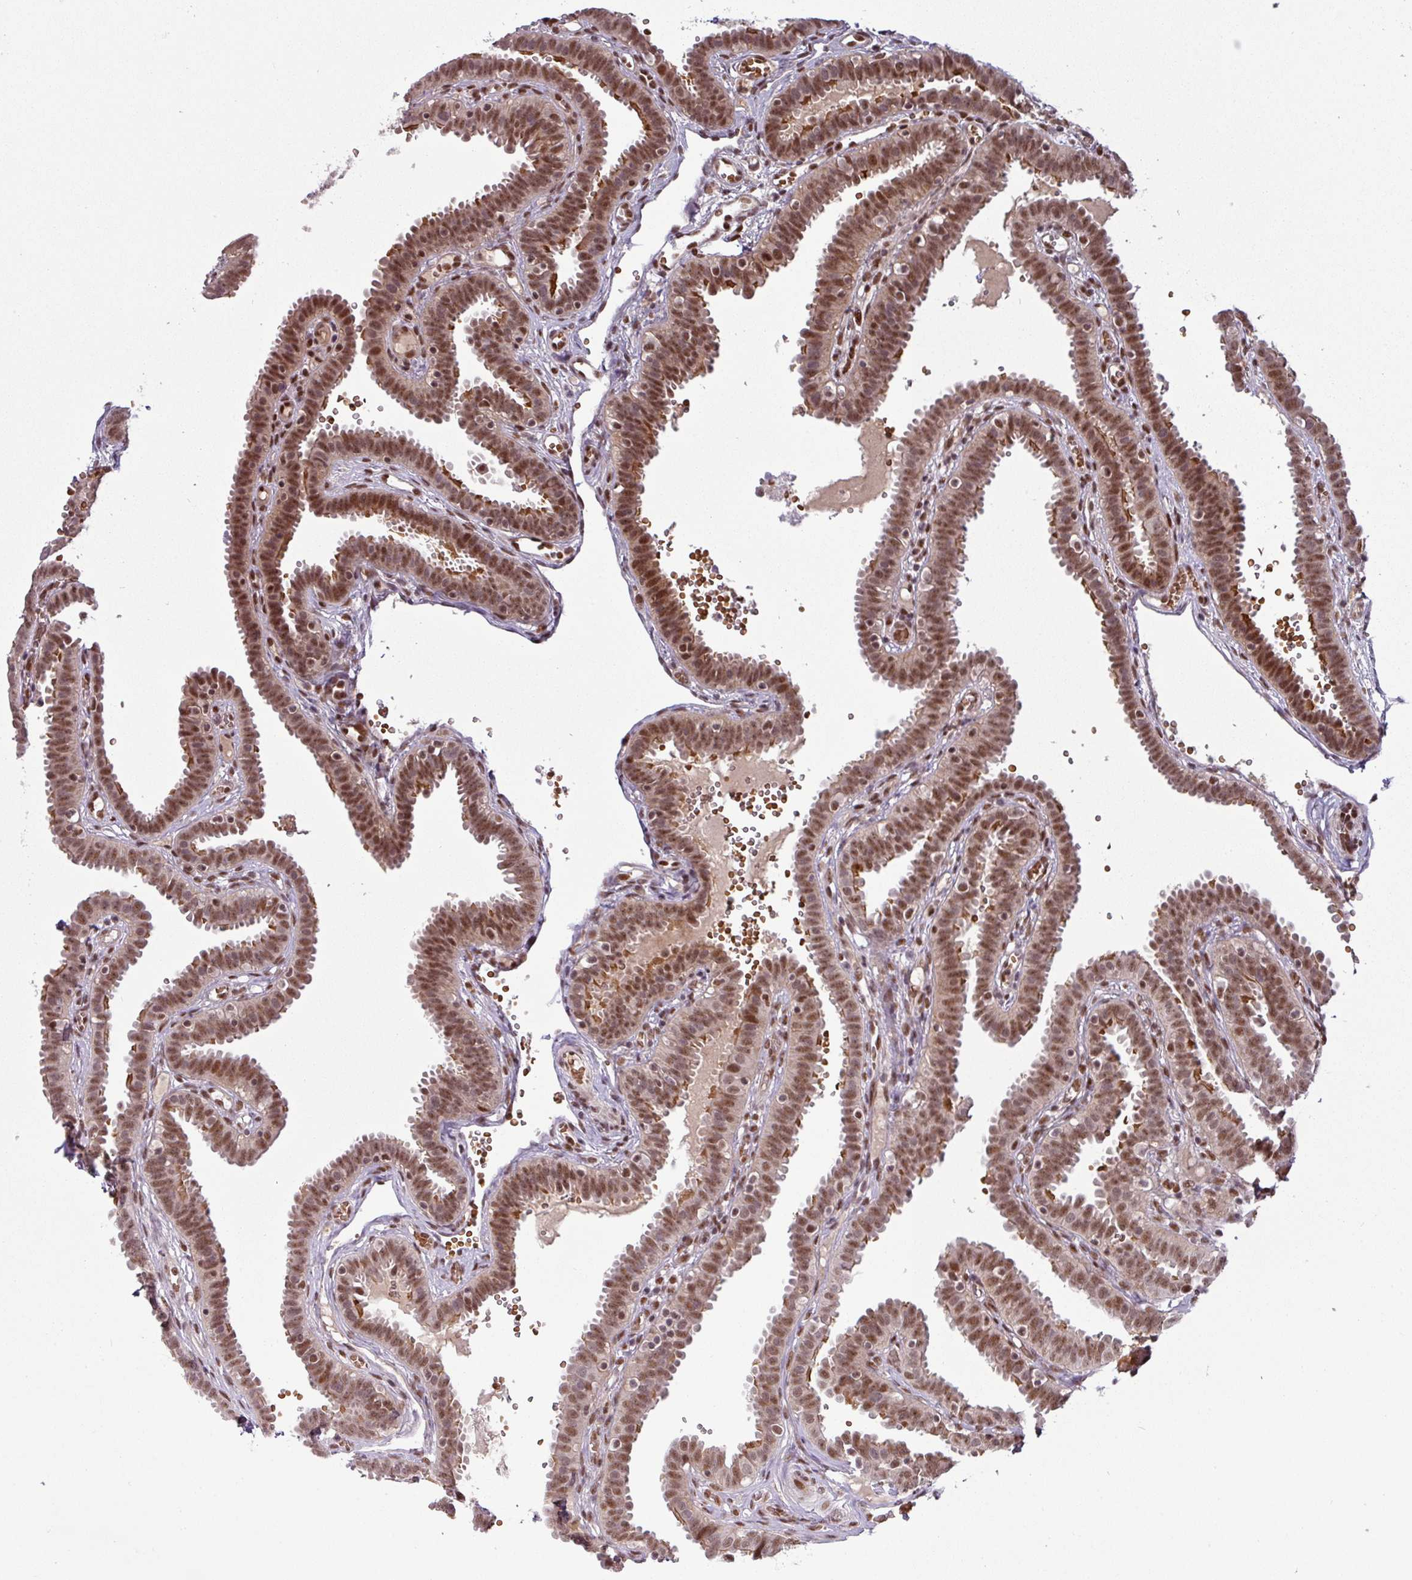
{"staining": {"intensity": "moderate", "quantity": ">75%", "location": "cytoplasmic/membranous,nuclear"}, "tissue": "fallopian tube", "cell_type": "Glandular cells", "image_type": "normal", "snomed": [{"axis": "morphology", "description": "Normal tissue, NOS"}, {"axis": "topography", "description": "Fallopian tube"}], "caption": "An IHC histopathology image of unremarkable tissue is shown. Protein staining in brown shows moderate cytoplasmic/membranous,nuclear positivity in fallopian tube within glandular cells. Using DAB (brown) and hematoxylin (blue) stains, captured at high magnification using brightfield microscopy.", "gene": "CIC", "patient": {"sex": "female", "age": 37}}